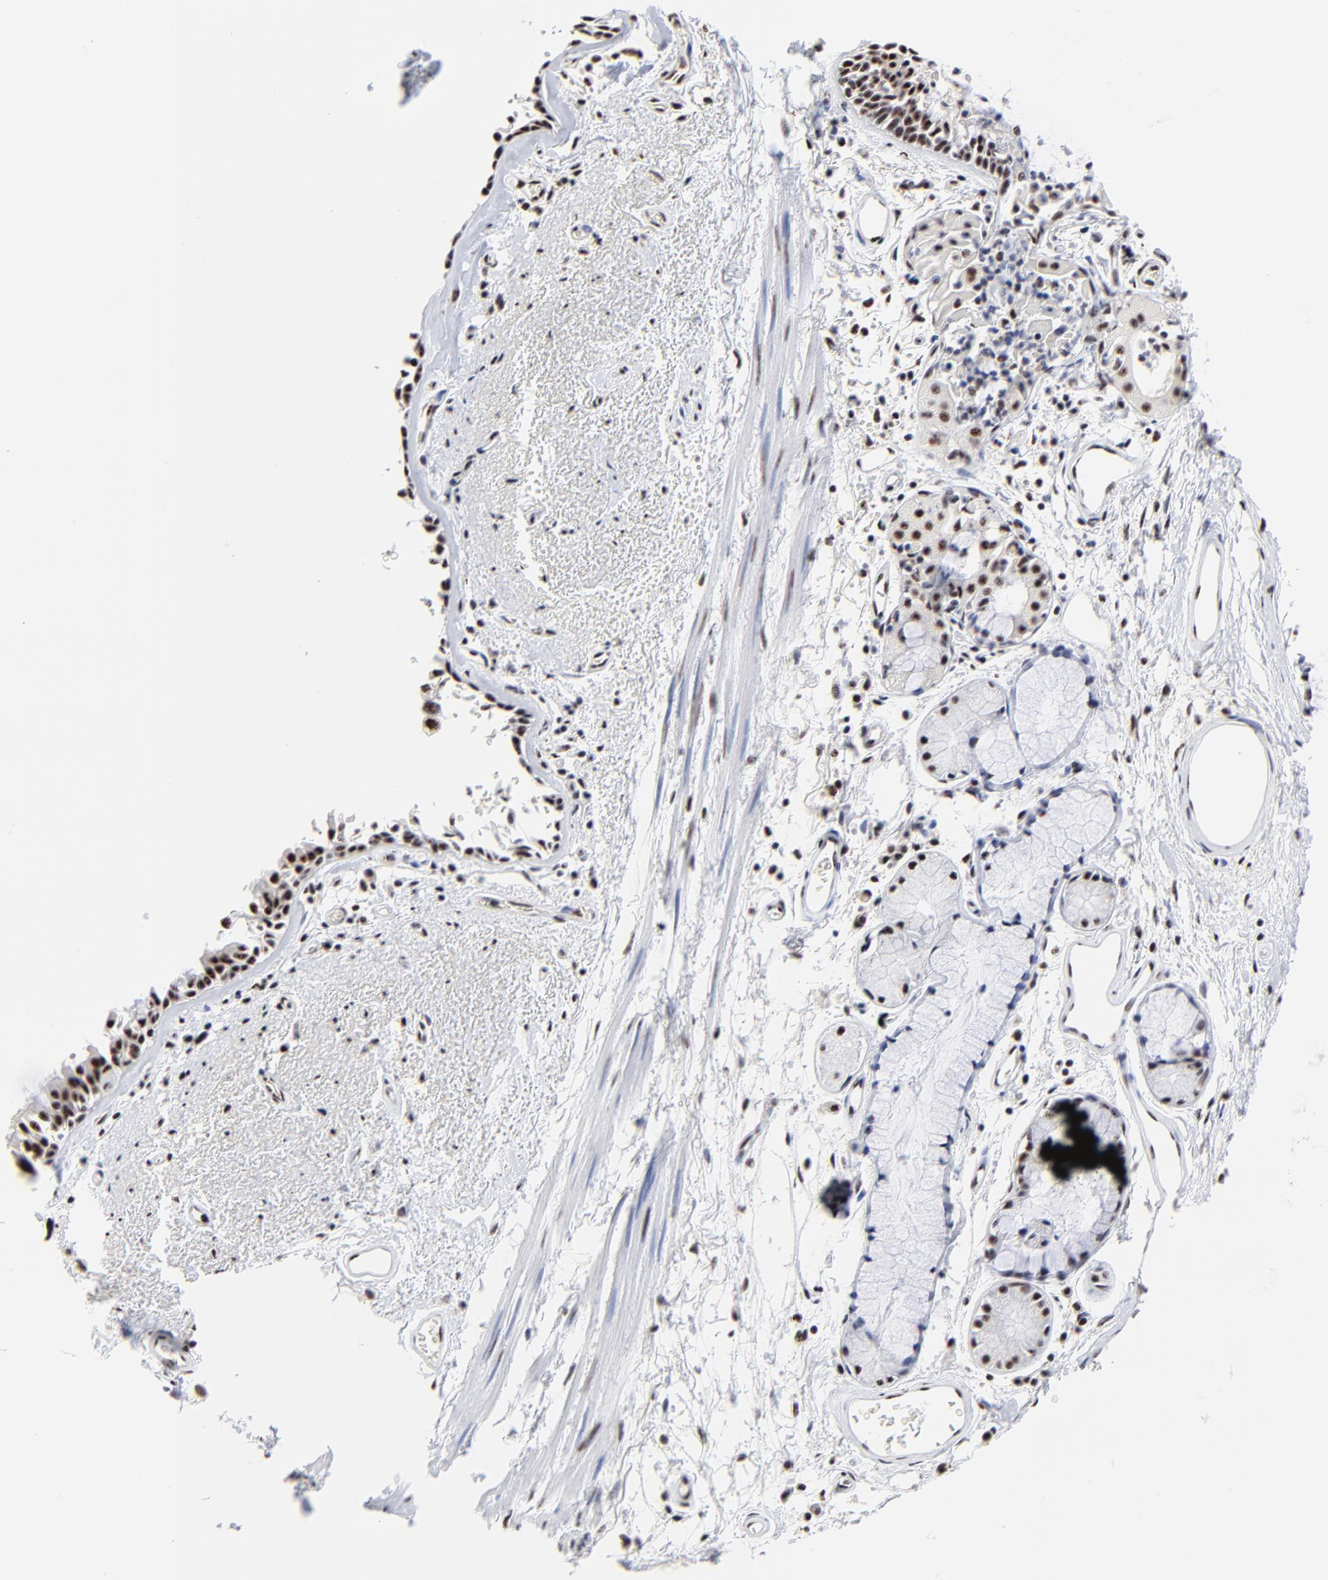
{"staining": {"intensity": "moderate", "quantity": ">75%", "location": "nuclear"}, "tissue": "bronchus", "cell_type": "Respiratory epithelial cells", "image_type": "normal", "snomed": [{"axis": "morphology", "description": "Normal tissue, NOS"}, {"axis": "morphology", "description": "Adenocarcinoma, NOS"}, {"axis": "topography", "description": "Bronchus"}, {"axis": "topography", "description": "Lung"}], "caption": "A high-resolution histopathology image shows immunohistochemistry staining of benign bronchus, which demonstrates moderate nuclear staining in approximately >75% of respiratory epithelial cells. (DAB IHC with brightfield microscopy, high magnification).", "gene": "MBD4", "patient": {"sex": "male", "age": 71}}